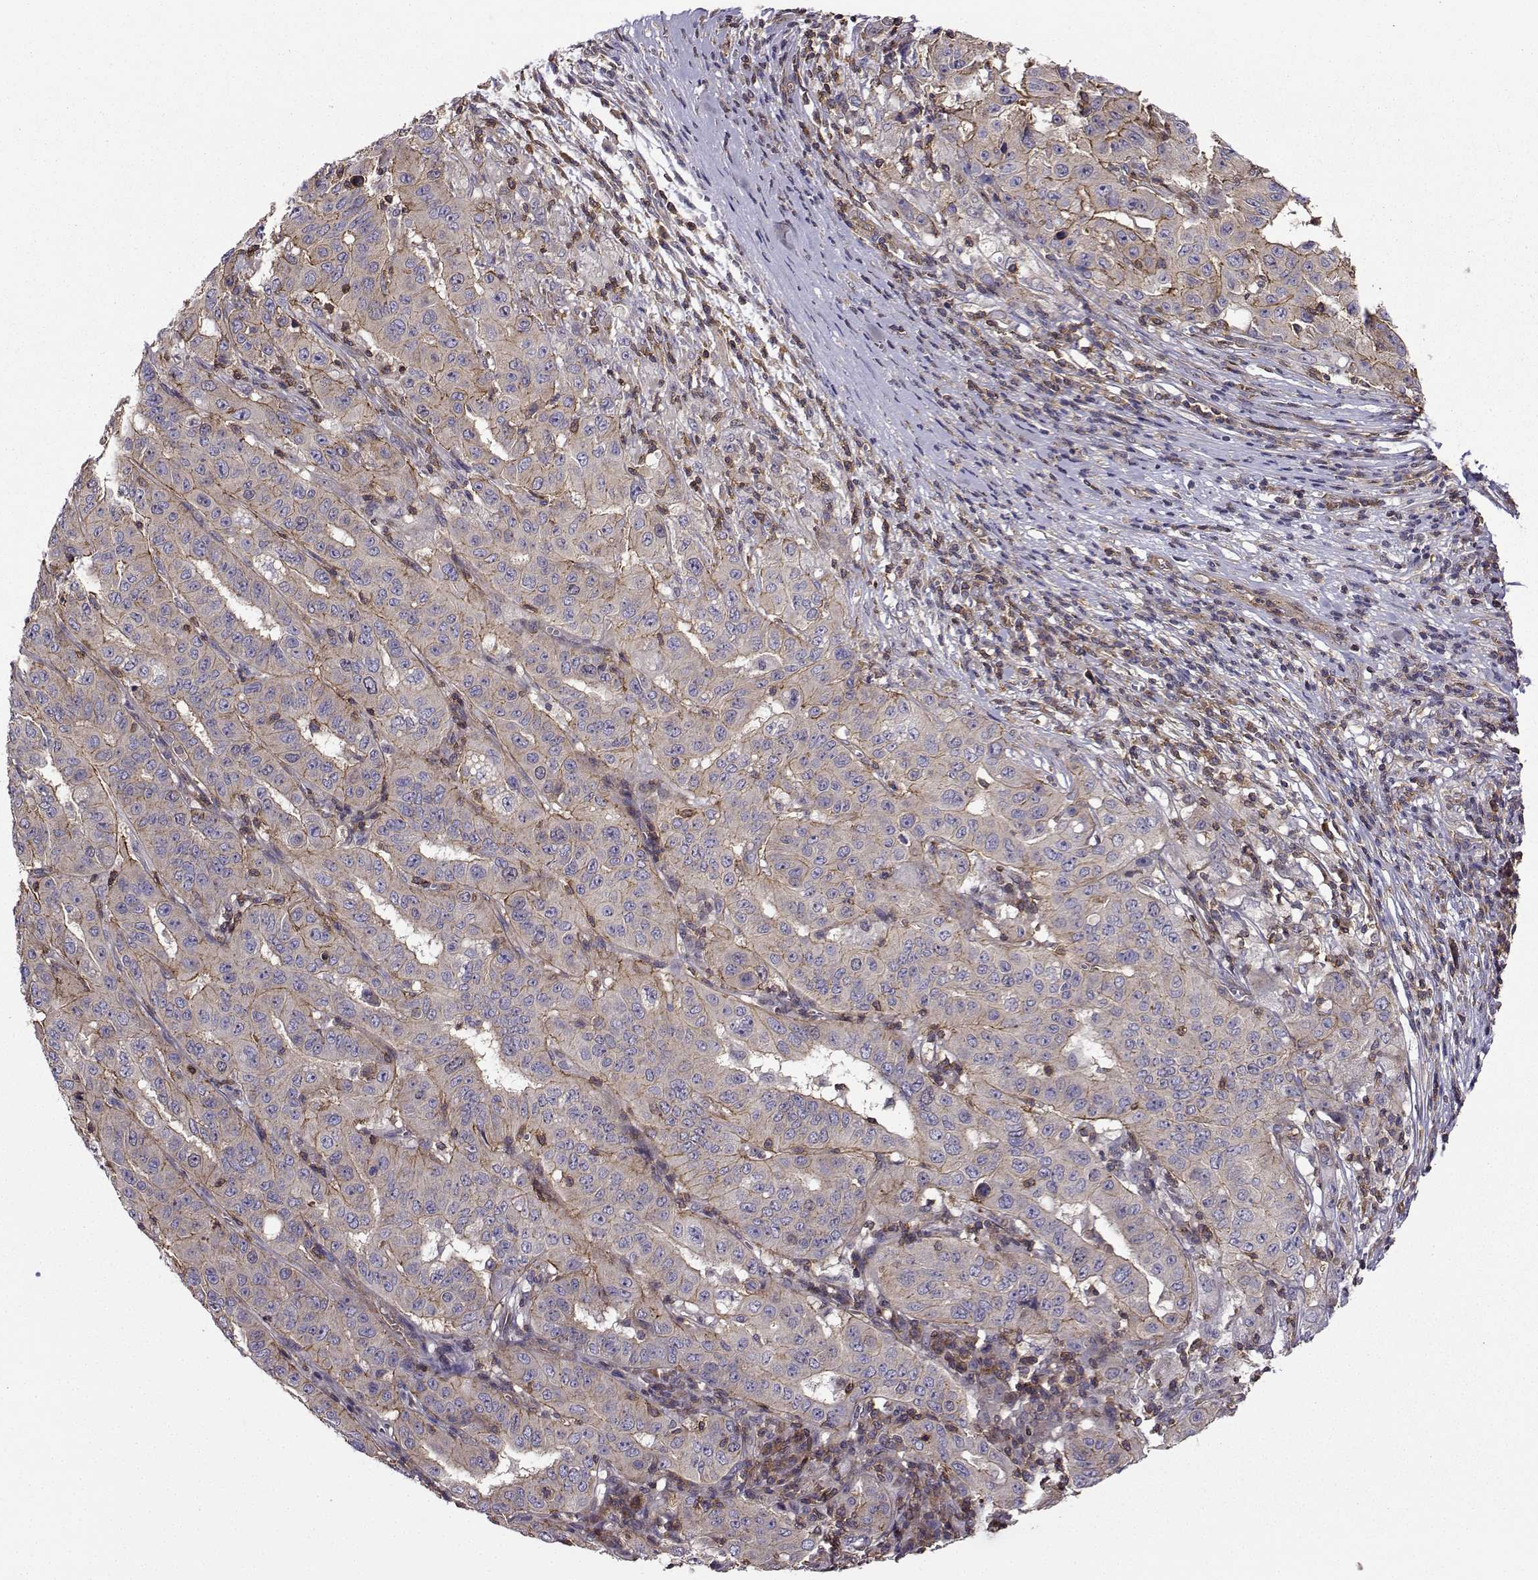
{"staining": {"intensity": "strong", "quantity": "<25%", "location": "cytoplasmic/membranous"}, "tissue": "pancreatic cancer", "cell_type": "Tumor cells", "image_type": "cancer", "snomed": [{"axis": "morphology", "description": "Adenocarcinoma, NOS"}, {"axis": "topography", "description": "Pancreas"}], "caption": "IHC histopathology image of human pancreatic cancer (adenocarcinoma) stained for a protein (brown), which demonstrates medium levels of strong cytoplasmic/membranous positivity in approximately <25% of tumor cells.", "gene": "ITGB8", "patient": {"sex": "male", "age": 63}}